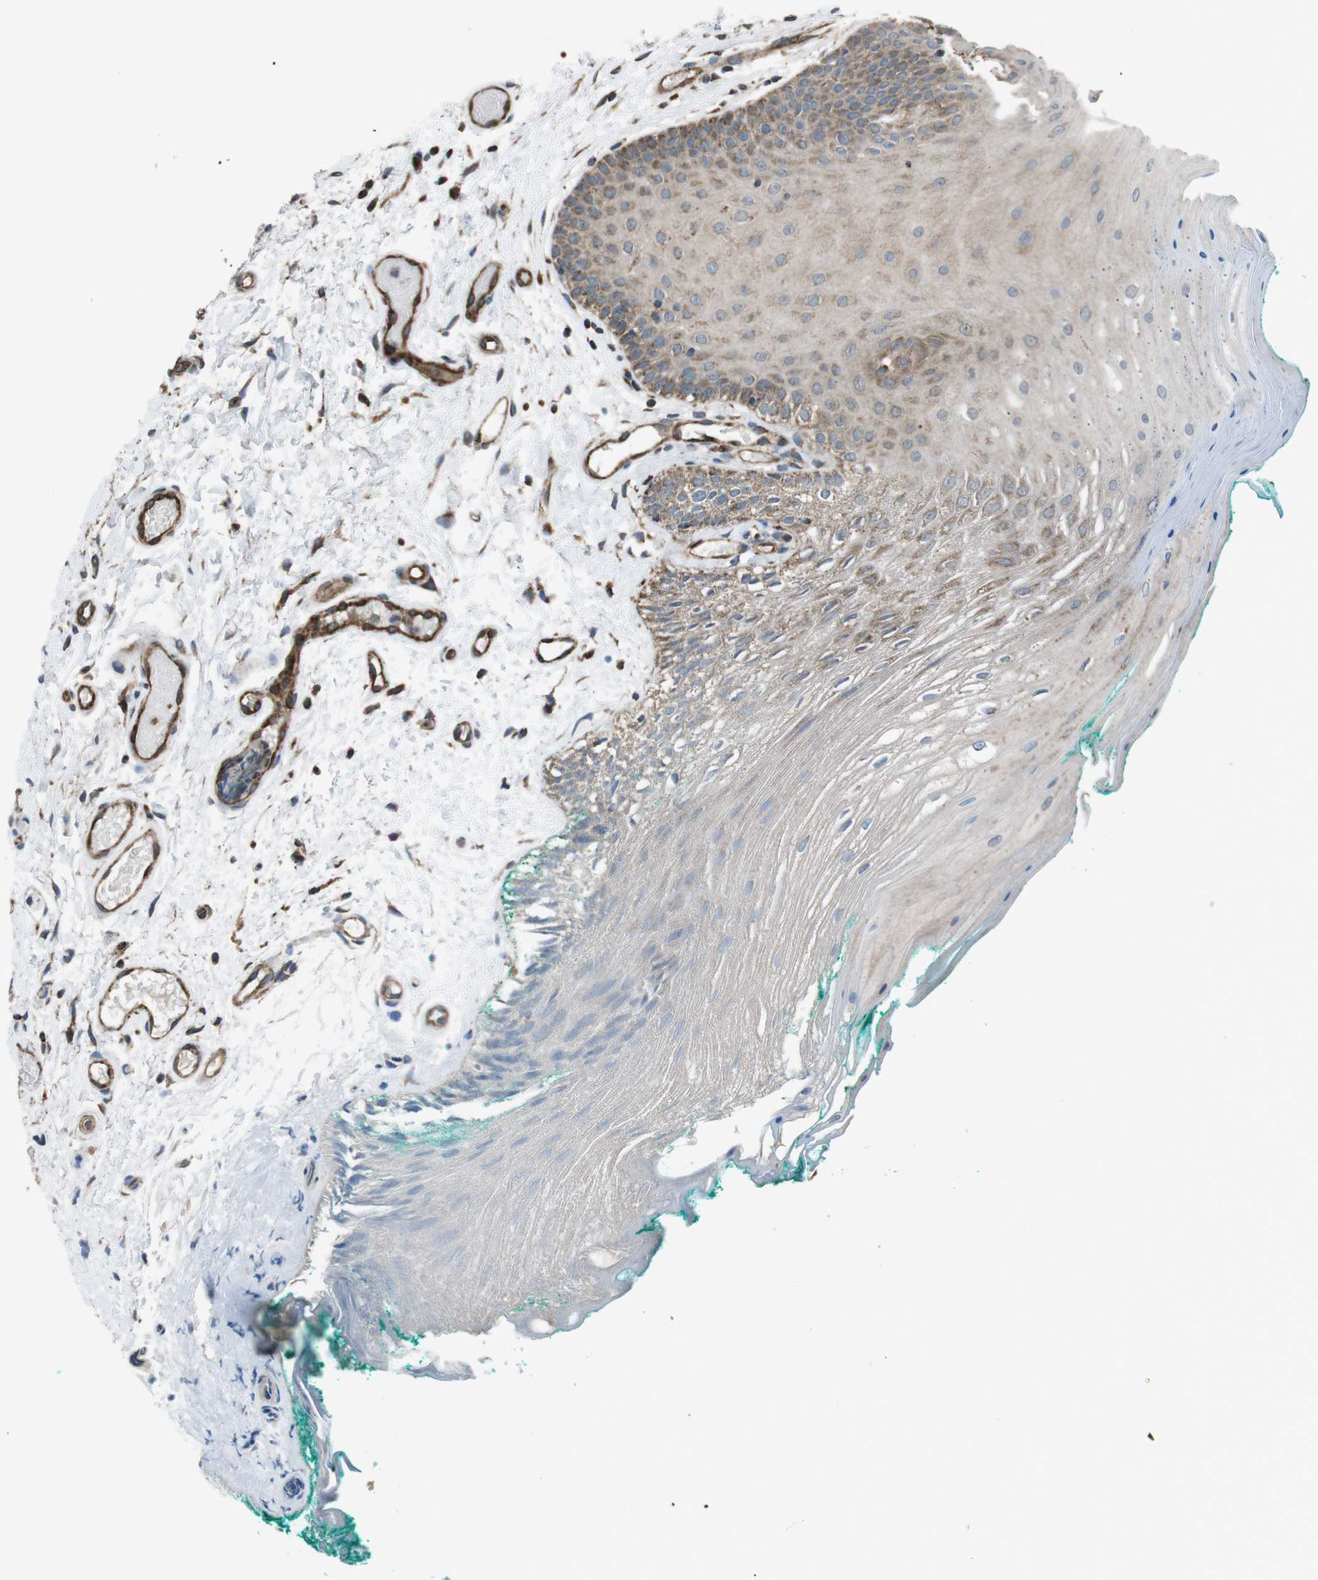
{"staining": {"intensity": "moderate", "quantity": "<25%", "location": "cytoplasmic/membranous"}, "tissue": "oral mucosa", "cell_type": "Squamous epithelial cells", "image_type": "normal", "snomed": [{"axis": "morphology", "description": "Normal tissue, NOS"}, {"axis": "topography", "description": "Skeletal muscle"}, {"axis": "topography", "description": "Oral tissue"}], "caption": "Immunohistochemical staining of normal human oral mucosa demonstrates <25% levels of moderate cytoplasmic/membranous protein expression in about <25% of squamous epithelial cells. (Brightfield microscopy of DAB IHC at high magnification).", "gene": "GIMAP8", "patient": {"sex": "male", "age": 58}}